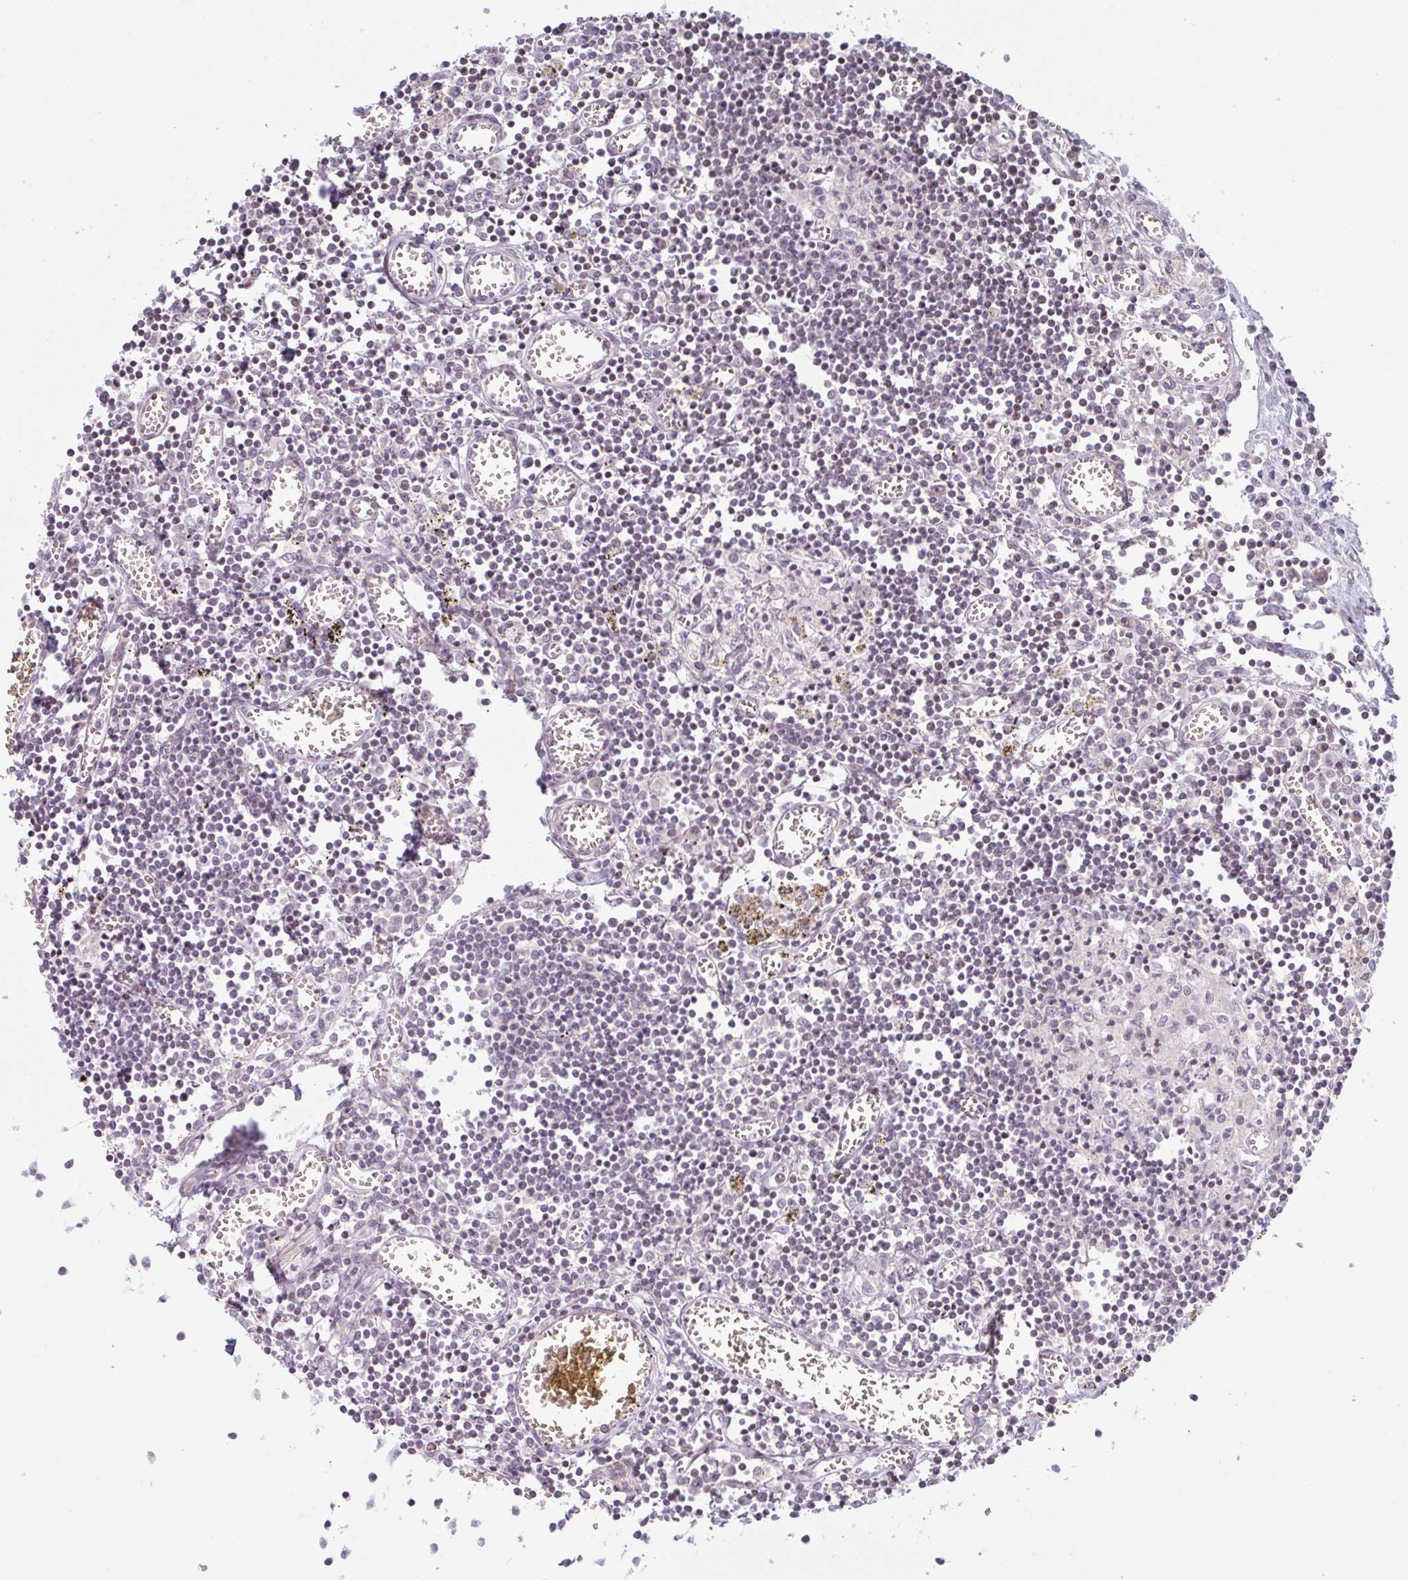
{"staining": {"intensity": "negative", "quantity": "none", "location": "none"}, "tissue": "lymph node", "cell_type": "Germinal center cells", "image_type": "normal", "snomed": [{"axis": "morphology", "description": "Normal tissue, NOS"}, {"axis": "topography", "description": "Lymph node"}], "caption": "Protein analysis of unremarkable lymph node shows no significant positivity in germinal center cells. The staining is performed using DAB brown chromogen with nuclei counter-stained in using hematoxylin.", "gene": "TMEM237", "patient": {"sex": "male", "age": 66}}